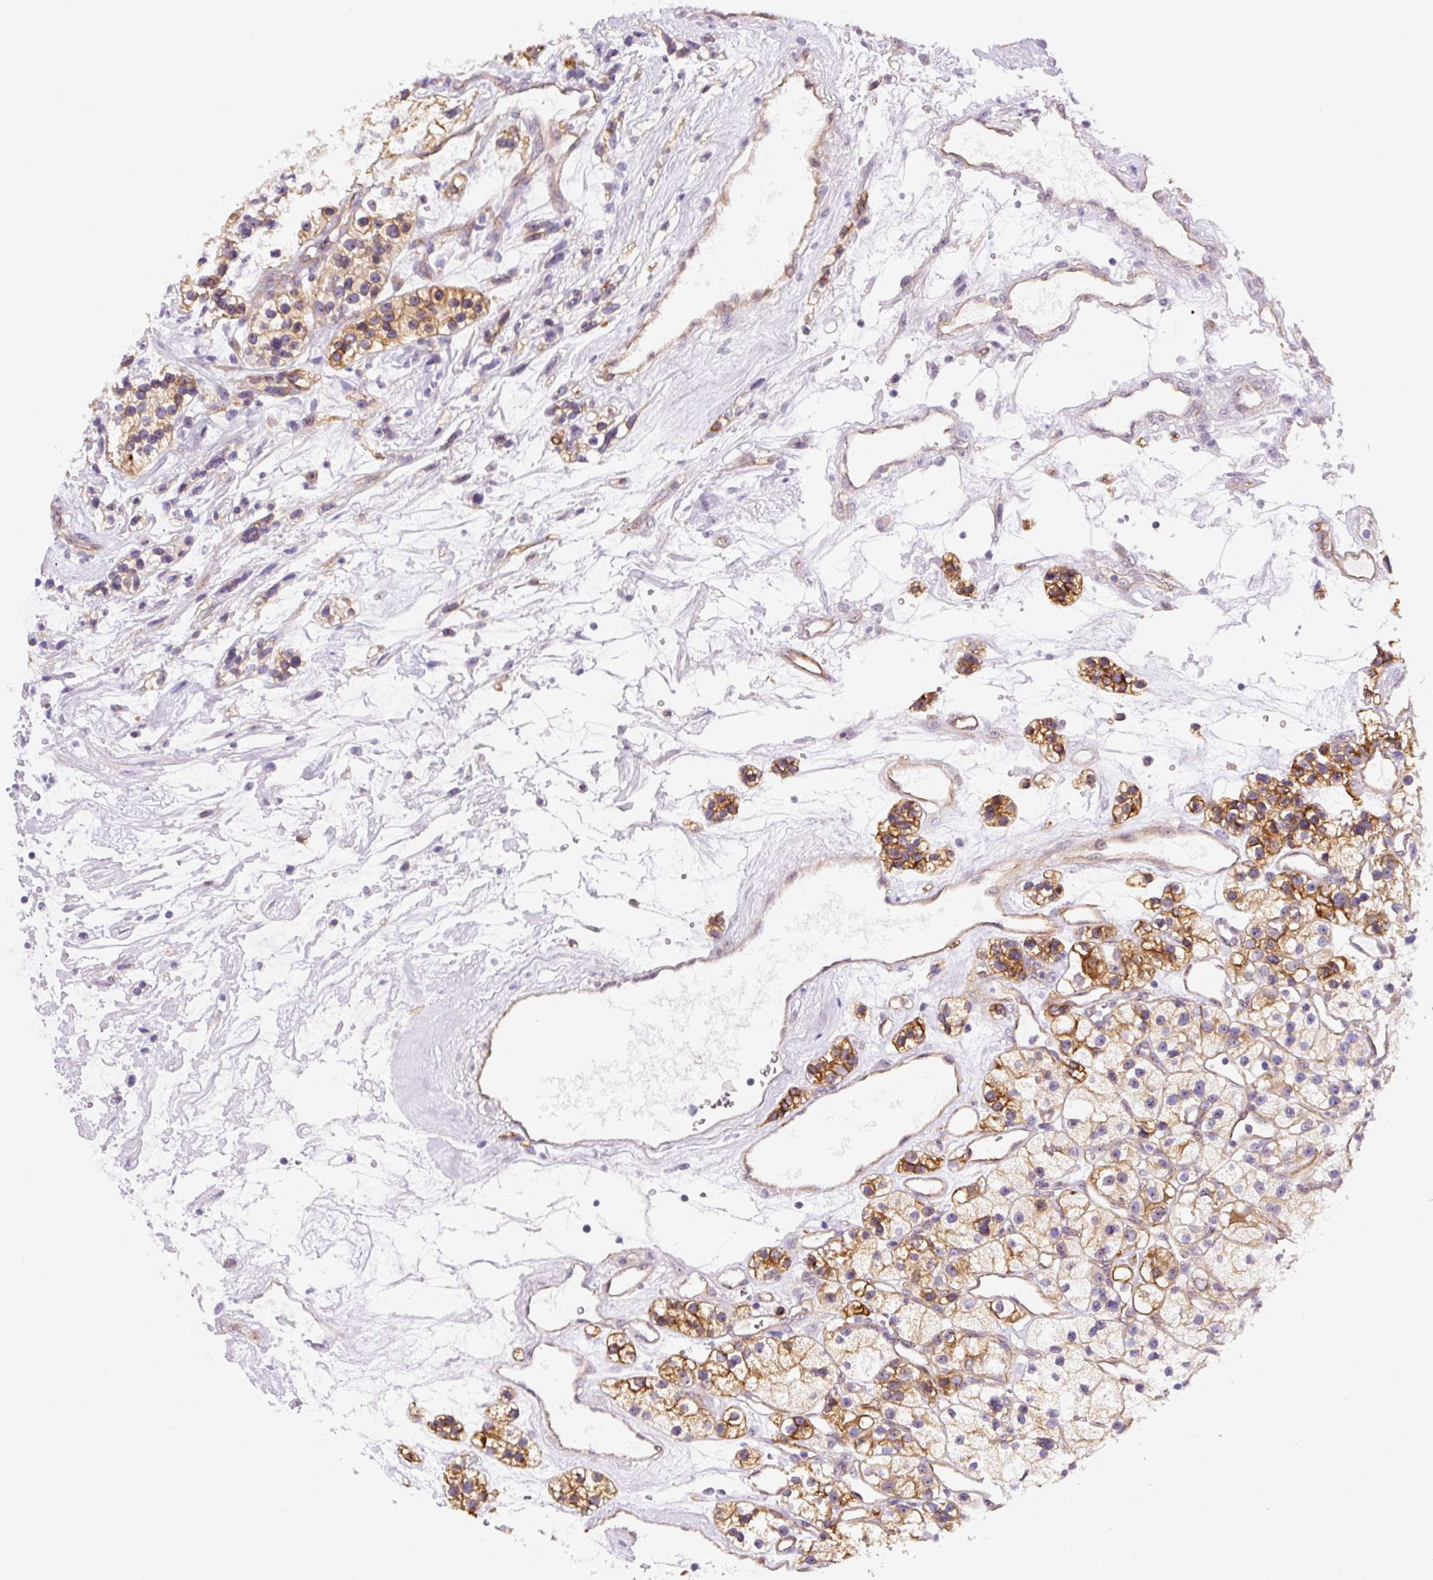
{"staining": {"intensity": "moderate", "quantity": "<25%", "location": "cytoplasmic/membranous"}, "tissue": "renal cancer", "cell_type": "Tumor cells", "image_type": "cancer", "snomed": [{"axis": "morphology", "description": "Adenocarcinoma, NOS"}, {"axis": "topography", "description": "Kidney"}], "caption": "Human adenocarcinoma (renal) stained with a protein marker demonstrates moderate staining in tumor cells.", "gene": "MYO5C", "patient": {"sex": "female", "age": 57}}